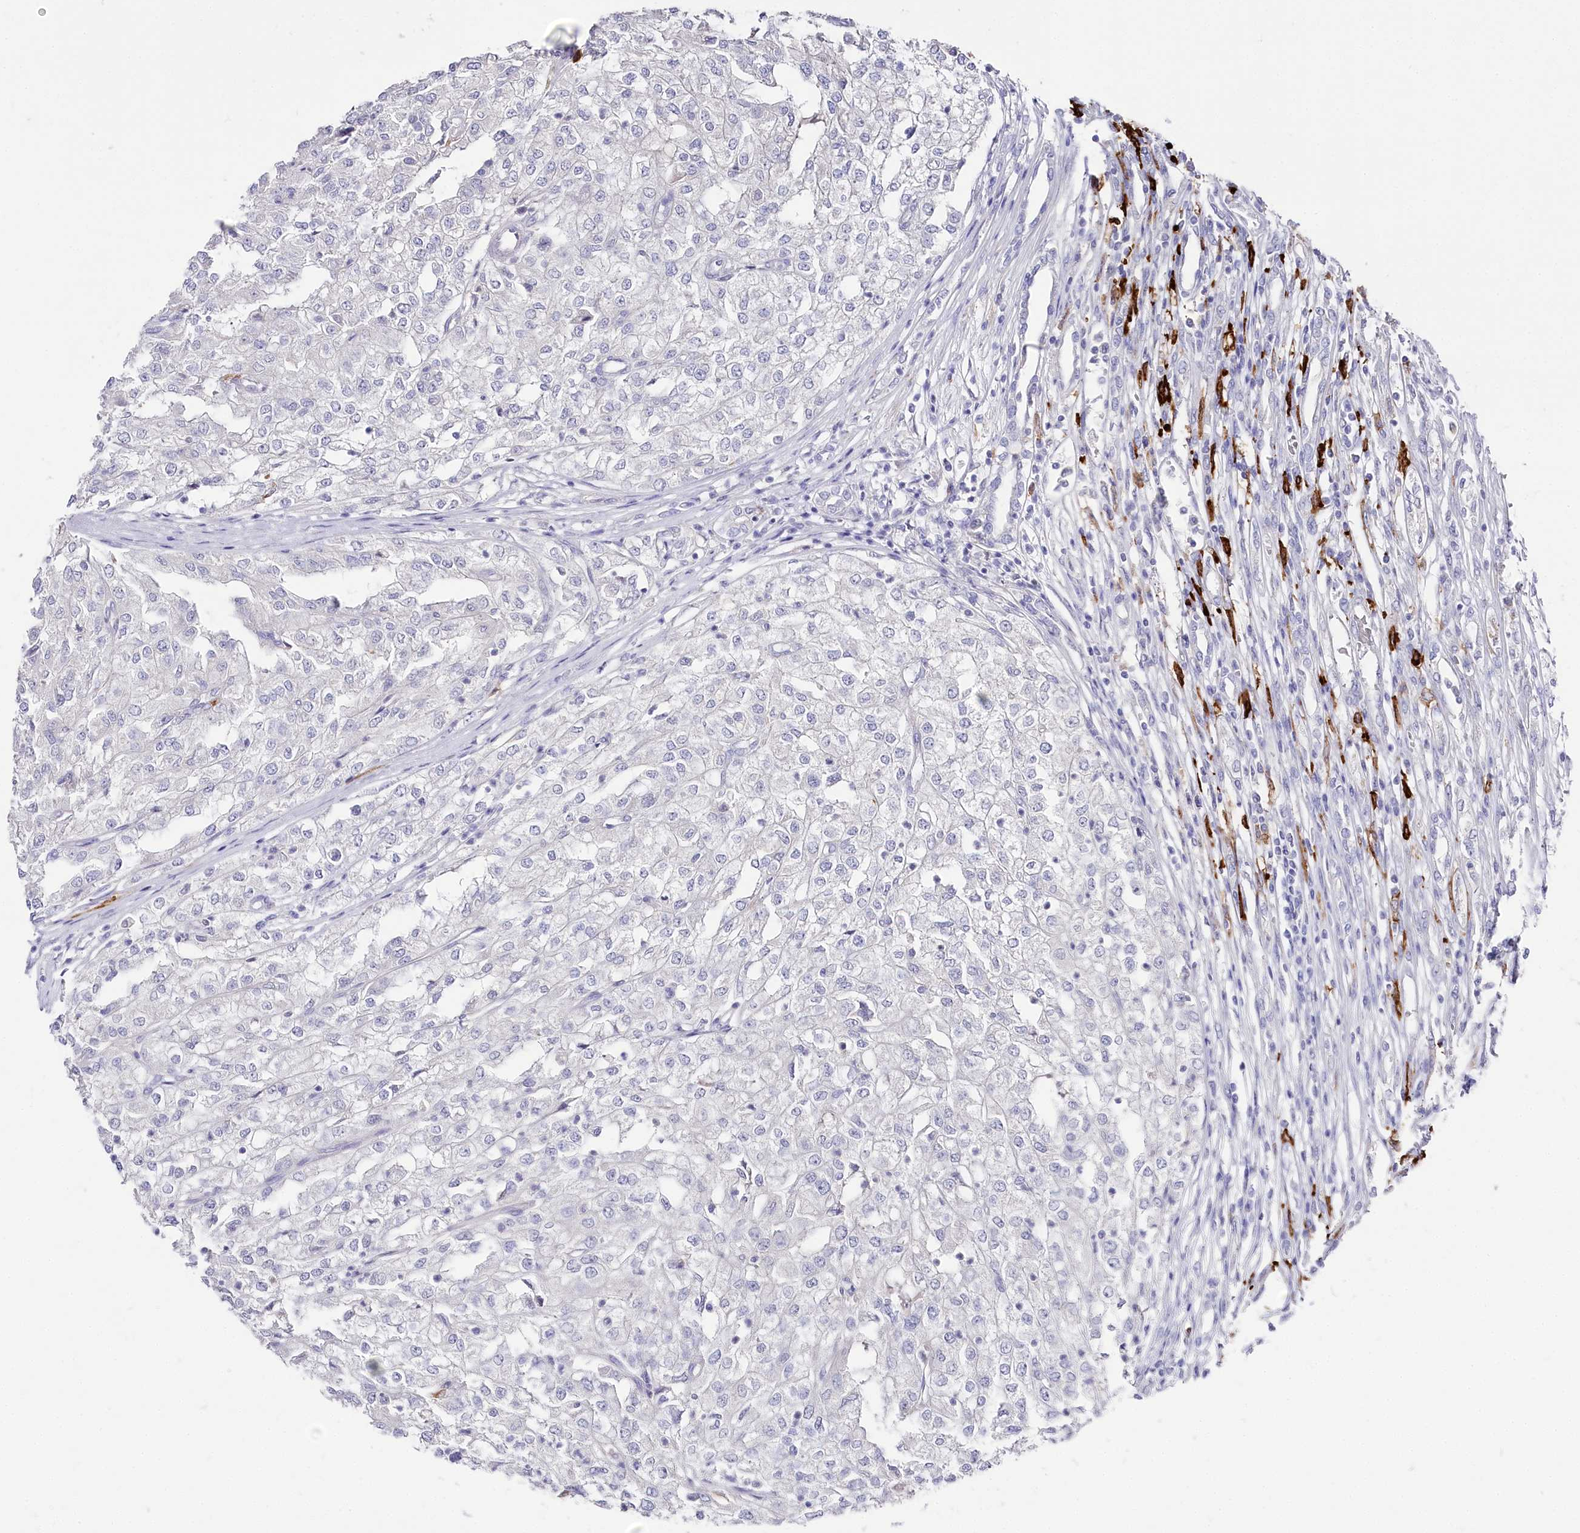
{"staining": {"intensity": "negative", "quantity": "none", "location": "none"}, "tissue": "renal cancer", "cell_type": "Tumor cells", "image_type": "cancer", "snomed": [{"axis": "morphology", "description": "Adenocarcinoma, NOS"}, {"axis": "topography", "description": "Kidney"}], "caption": "Immunohistochemistry (IHC) of human renal adenocarcinoma reveals no positivity in tumor cells.", "gene": "CLEC4M", "patient": {"sex": "female", "age": 54}}